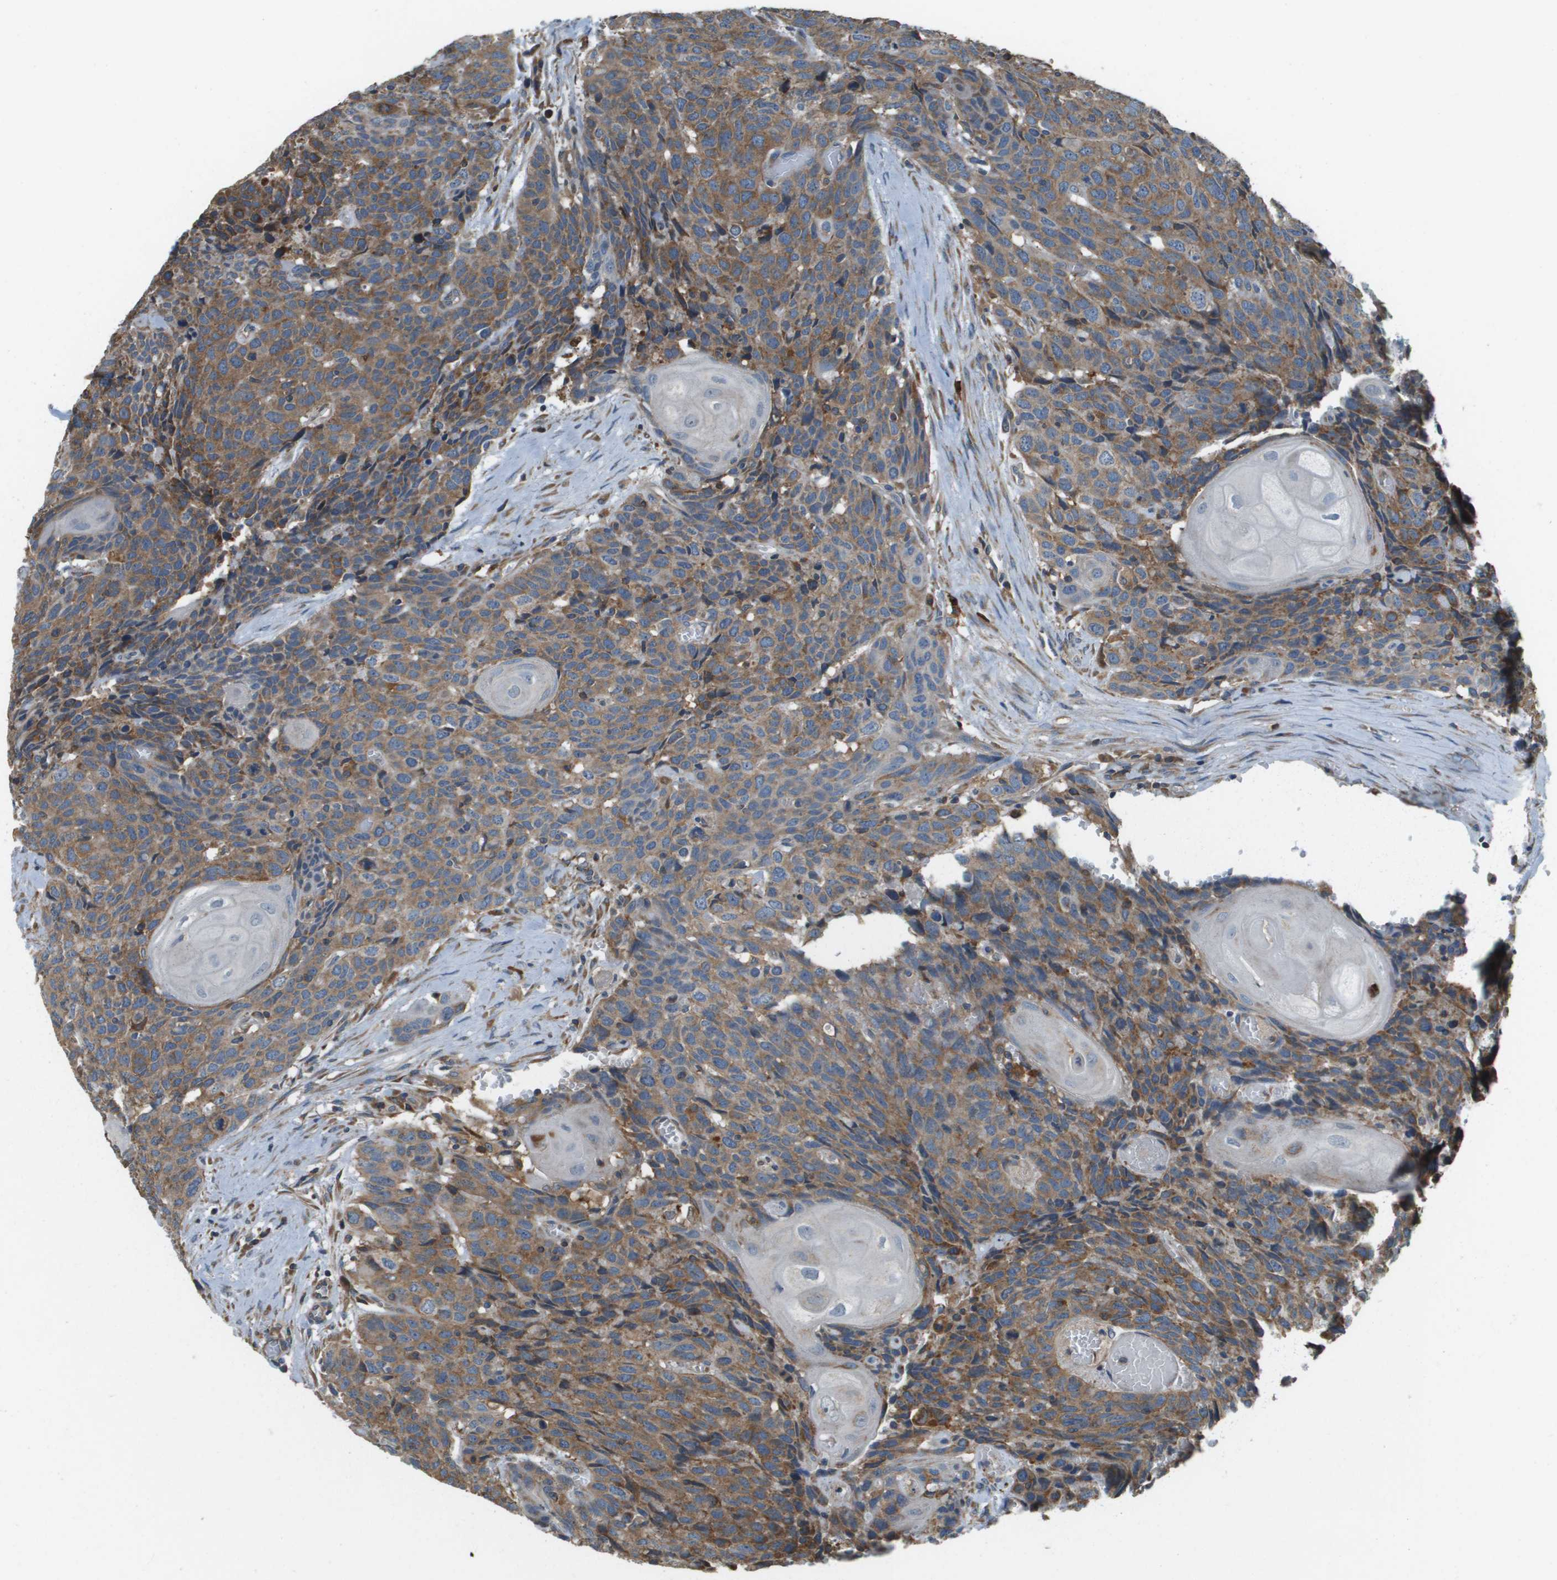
{"staining": {"intensity": "moderate", "quantity": ">75%", "location": "cytoplasmic/membranous"}, "tissue": "head and neck cancer", "cell_type": "Tumor cells", "image_type": "cancer", "snomed": [{"axis": "morphology", "description": "Squamous cell carcinoma, NOS"}, {"axis": "topography", "description": "Head-Neck"}], "caption": "Human head and neck cancer stained with a brown dye shows moderate cytoplasmic/membranous positive expression in about >75% of tumor cells.", "gene": "SAMSN1", "patient": {"sex": "male", "age": 66}}